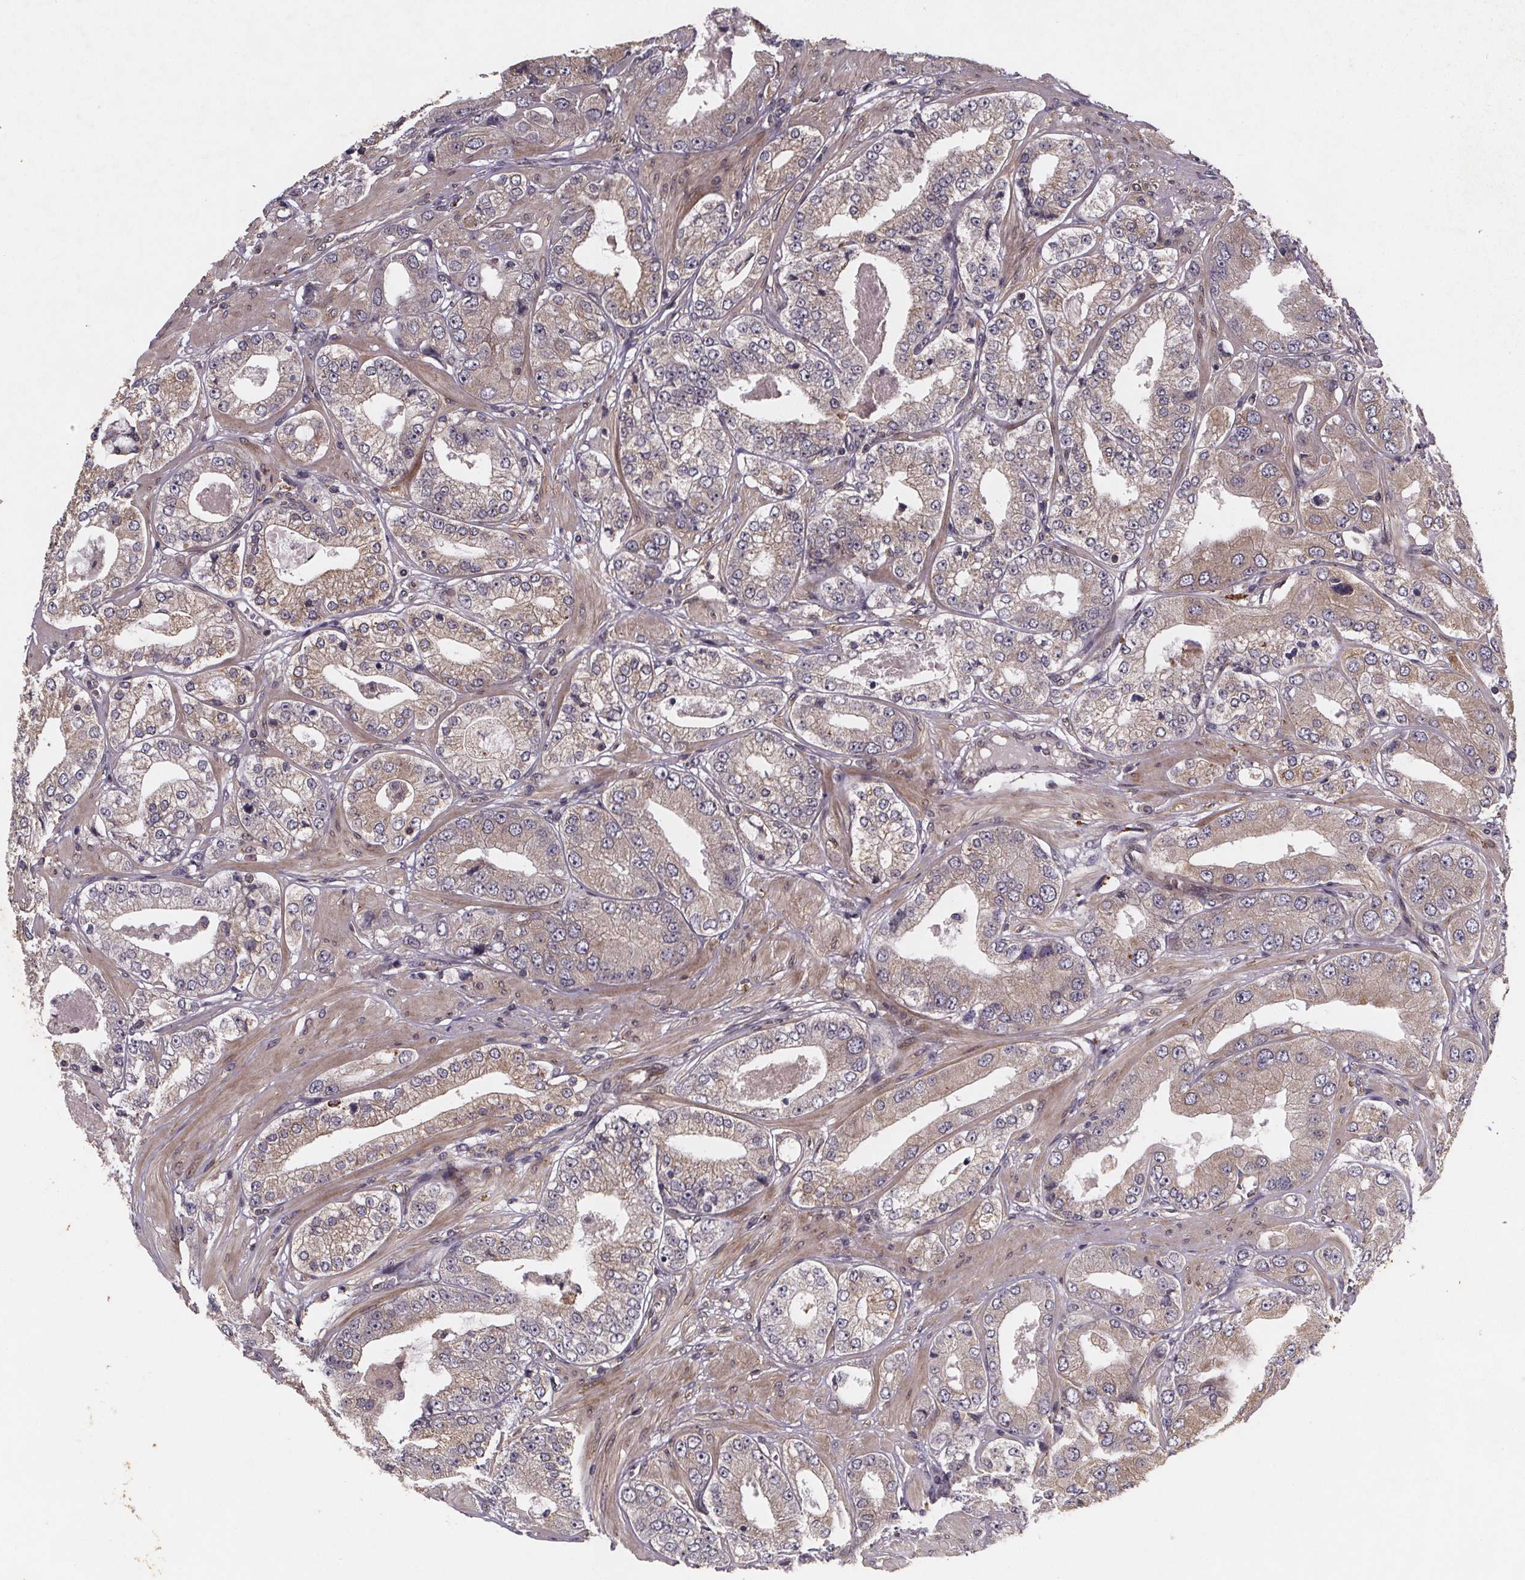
{"staining": {"intensity": "weak", "quantity": "25%-75%", "location": "cytoplasmic/membranous"}, "tissue": "prostate cancer", "cell_type": "Tumor cells", "image_type": "cancer", "snomed": [{"axis": "morphology", "description": "Adenocarcinoma, Low grade"}, {"axis": "topography", "description": "Prostate"}], "caption": "Immunohistochemical staining of prostate adenocarcinoma (low-grade) reveals low levels of weak cytoplasmic/membranous protein positivity in about 25%-75% of tumor cells.", "gene": "PIERCE2", "patient": {"sex": "male", "age": 60}}